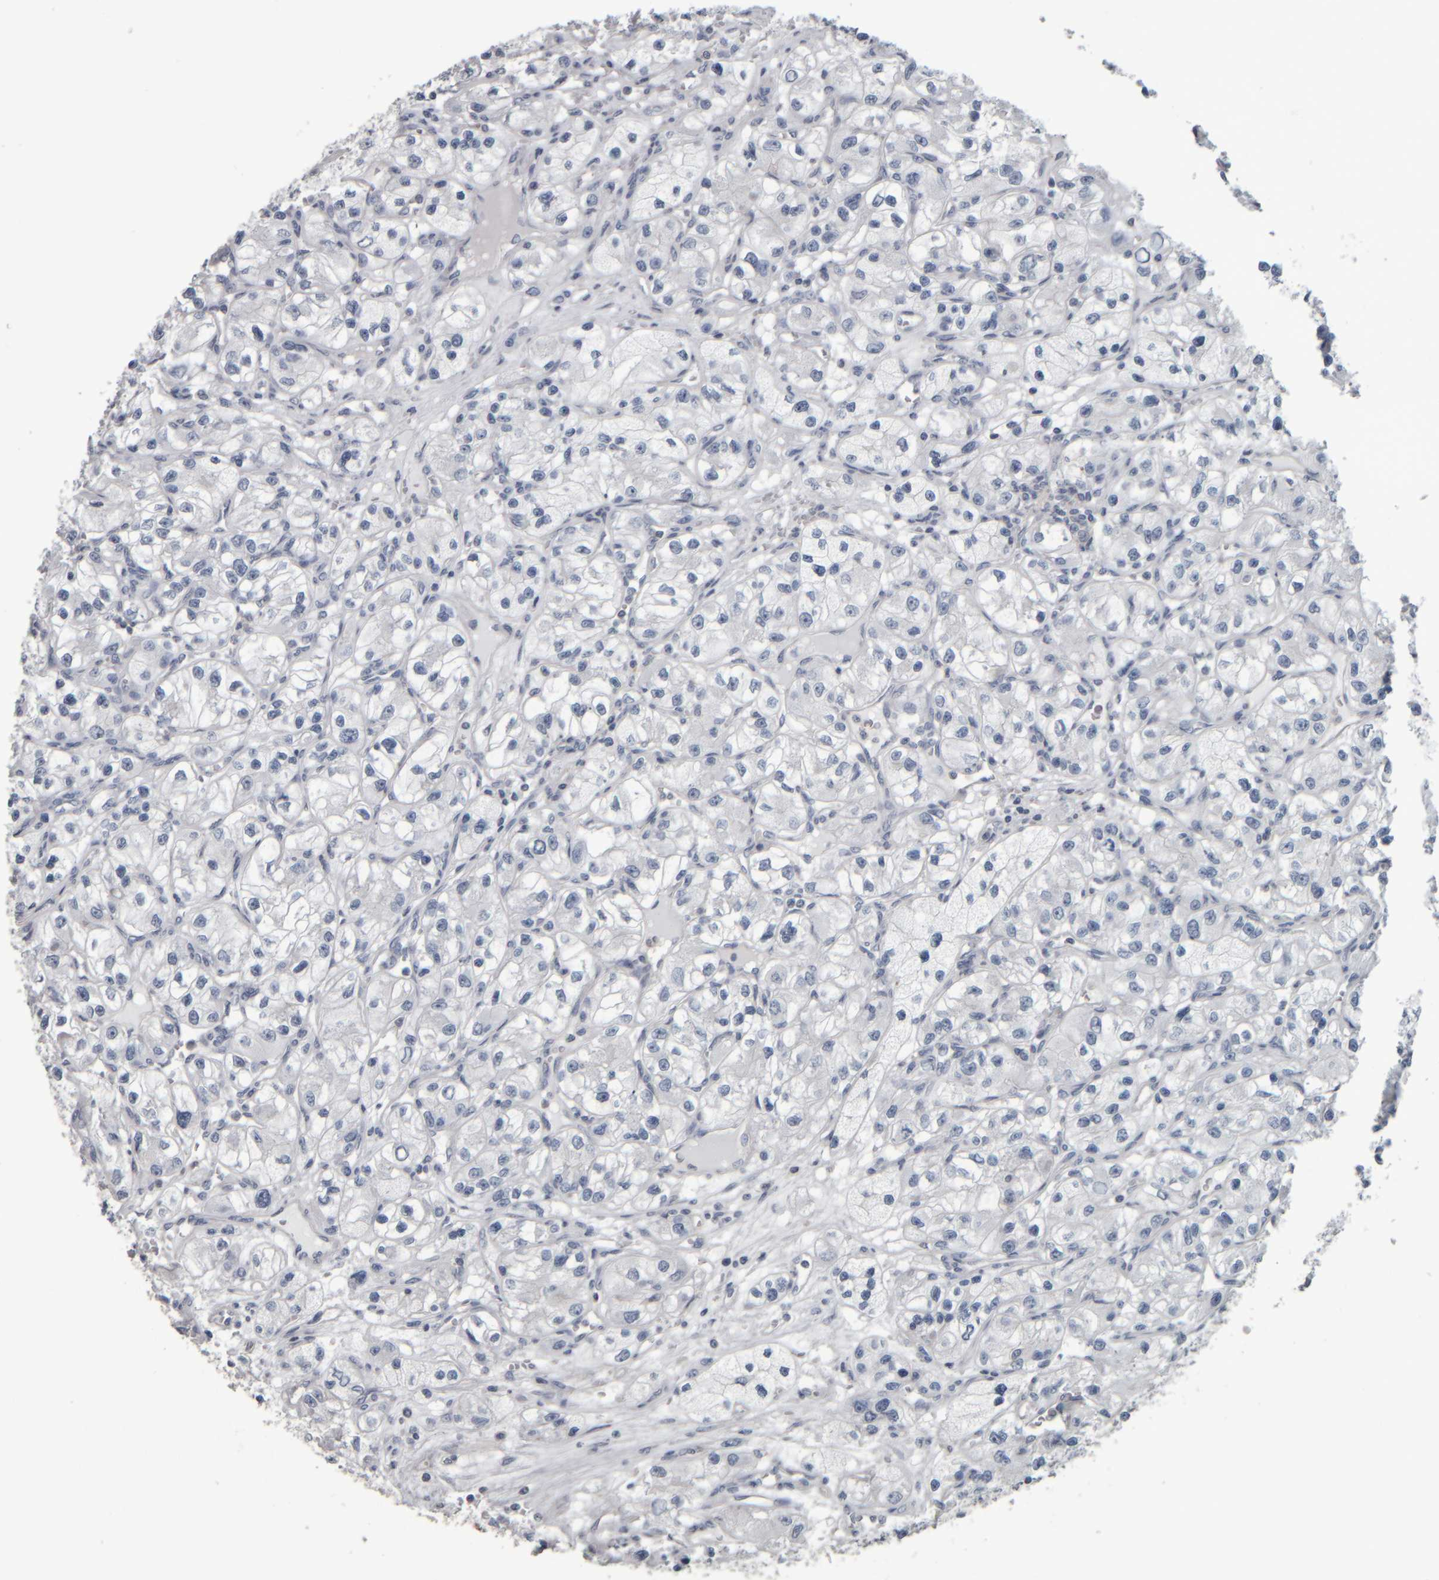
{"staining": {"intensity": "negative", "quantity": "none", "location": "none"}, "tissue": "renal cancer", "cell_type": "Tumor cells", "image_type": "cancer", "snomed": [{"axis": "morphology", "description": "Adenocarcinoma, NOS"}, {"axis": "topography", "description": "Kidney"}], "caption": "Immunohistochemistry (IHC) image of neoplastic tissue: human adenocarcinoma (renal) stained with DAB (3,3'-diaminobenzidine) shows no significant protein expression in tumor cells. (Immunohistochemistry, brightfield microscopy, high magnification).", "gene": "CAVIN4", "patient": {"sex": "female", "age": 57}}